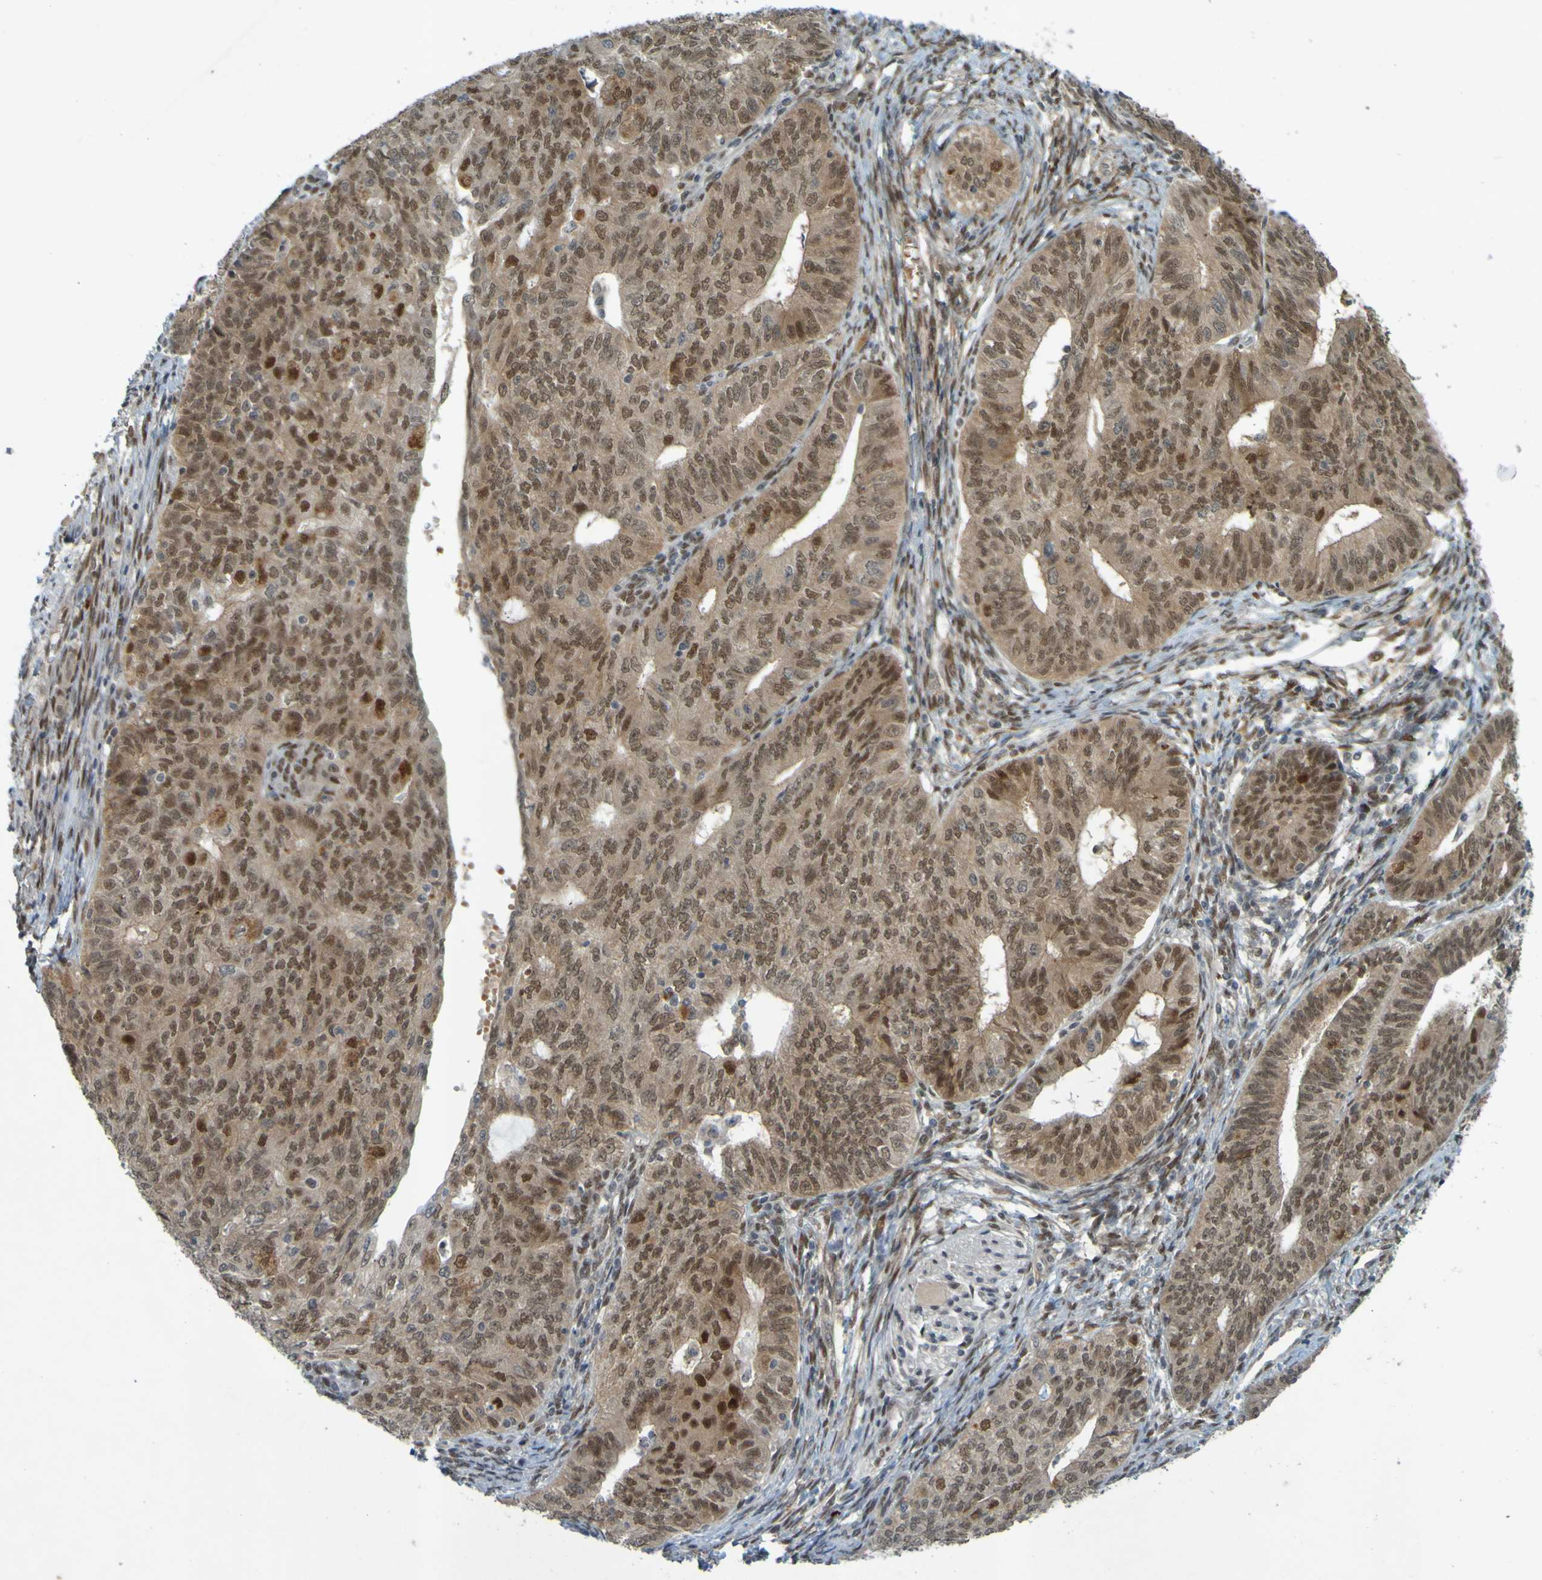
{"staining": {"intensity": "moderate", "quantity": ">75%", "location": "cytoplasmic/membranous,nuclear"}, "tissue": "endometrial cancer", "cell_type": "Tumor cells", "image_type": "cancer", "snomed": [{"axis": "morphology", "description": "Adenocarcinoma, NOS"}, {"axis": "topography", "description": "Endometrium"}], "caption": "There is medium levels of moderate cytoplasmic/membranous and nuclear positivity in tumor cells of endometrial adenocarcinoma, as demonstrated by immunohistochemical staining (brown color).", "gene": "MCPH1", "patient": {"sex": "female", "age": 32}}